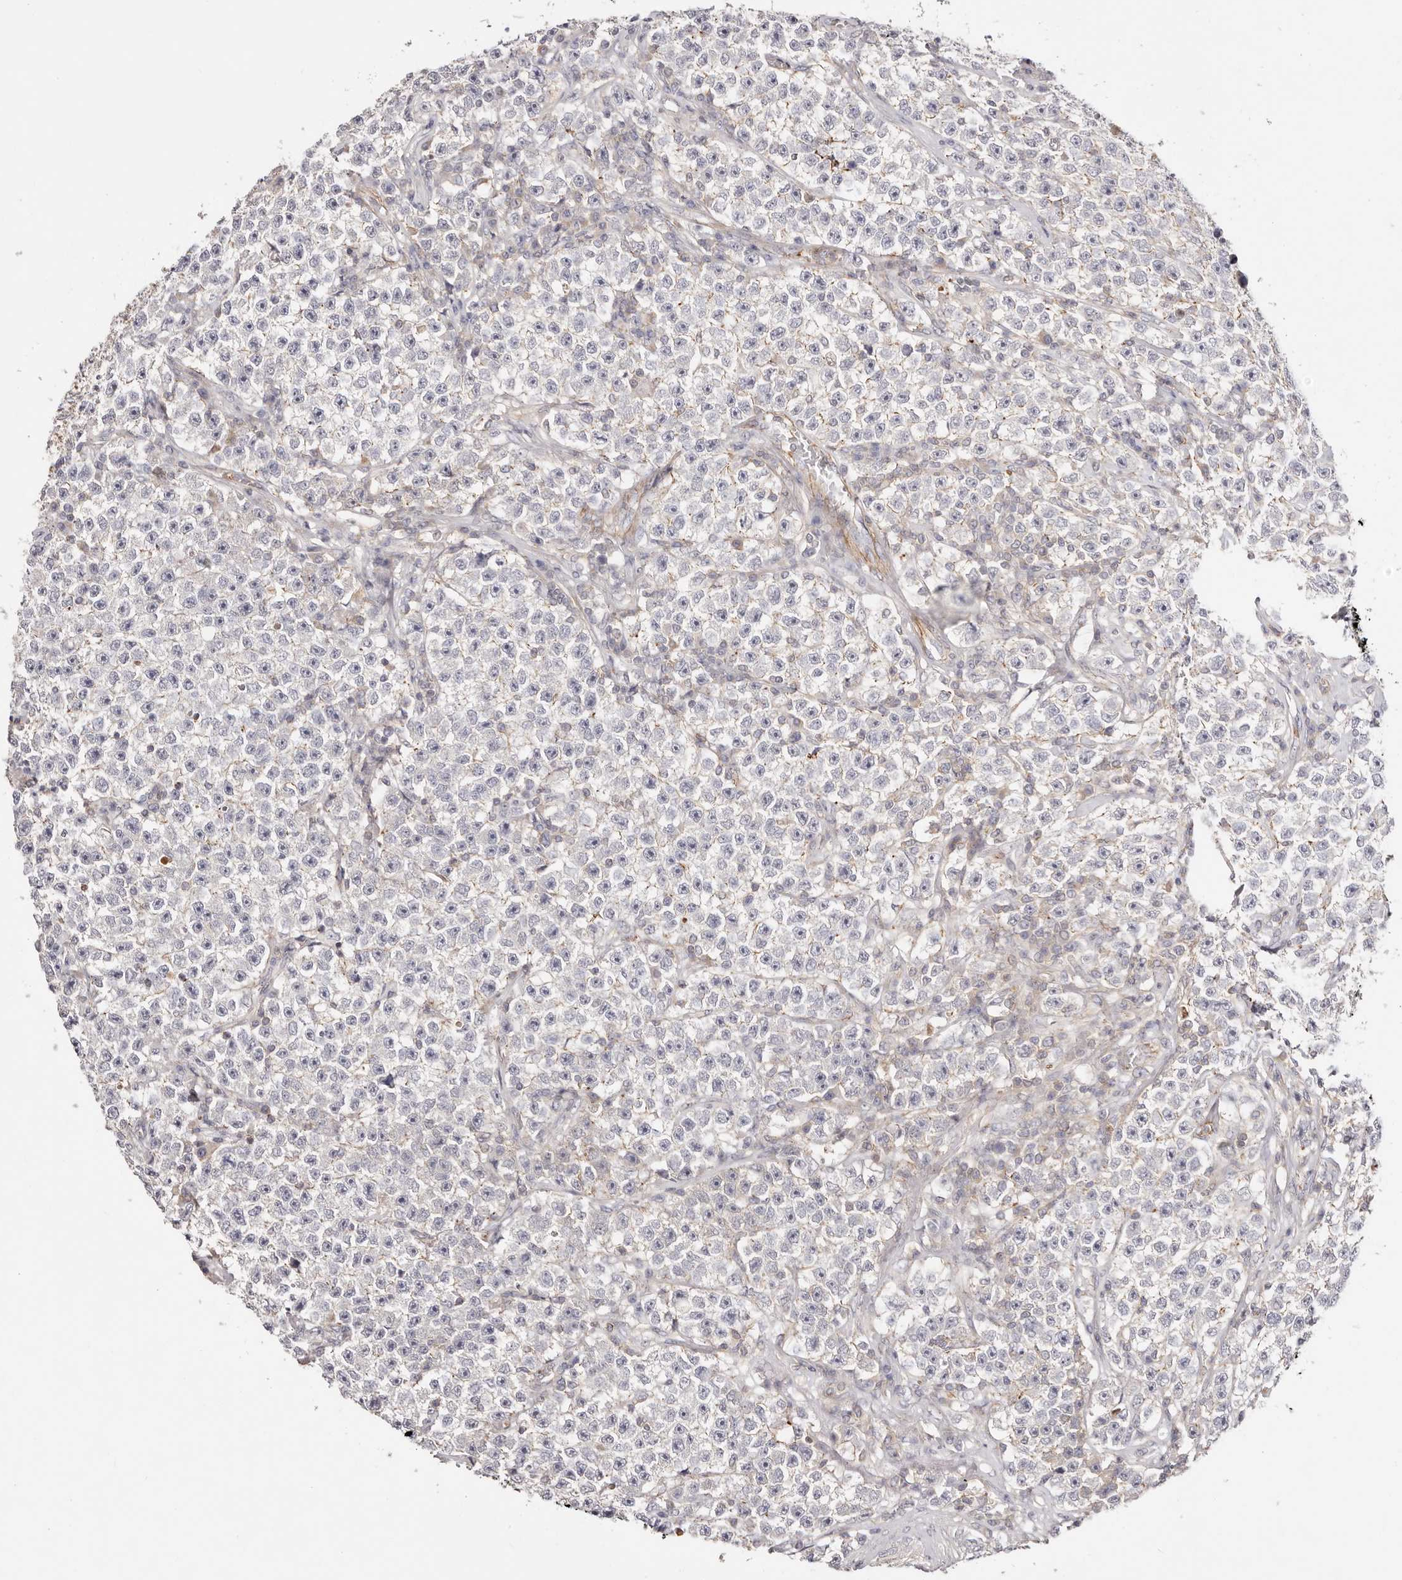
{"staining": {"intensity": "negative", "quantity": "none", "location": "none"}, "tissue": "testis cancer", "cell_type": "Tumor cells", "image_type": "cancer", "snomed": [{"axis": "morphology", "description": "Seminoma, NOS"}, {"axis": "topography", "description": "Testis"}], "caption": "The photomicrograph displays no staining of tumor cells in testis cancer (seminoma).", "gene": "SLC35B2", "patient": {"sex": "male", "age": 22}}